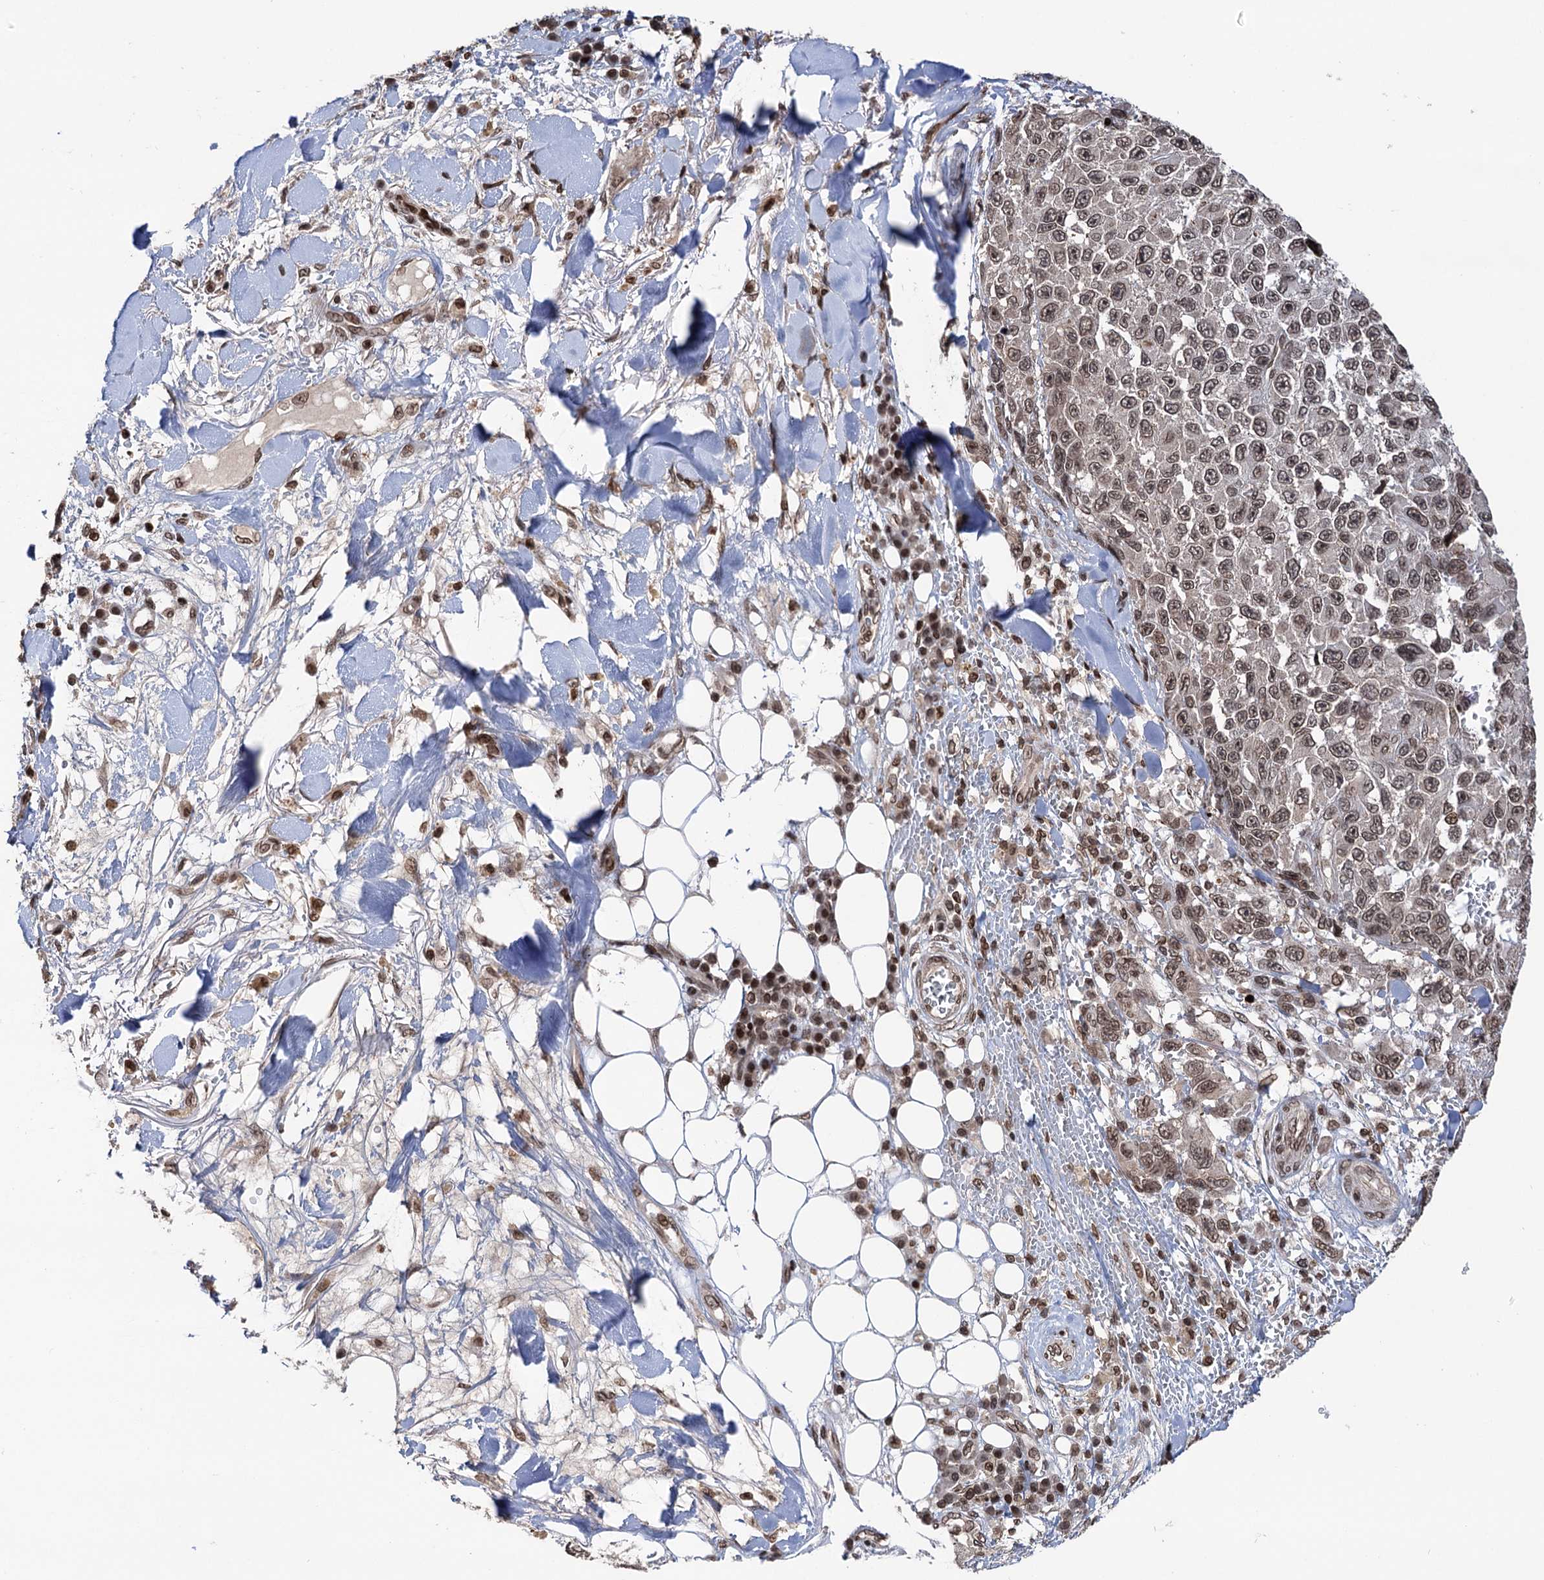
{"staining": {"intensity": "moderate", "quantity": ">75%", "location": "nuclear"}, "tissue": "melanoma", "cell_type": "Tumor cells", "image_type": "cancer", "snomed": [{"axis": "morphology", "description": "Normal tissue, NOS"}, {"axis": "morphology", "description": "Malignant melanoma, NOS"}, {"axis": "topography", "description": "Skin"}], "caption": "Protein expression analysis of melanoma shows moderate nuclear positivity in approximately >75% of tumor cells. (brown staining indicates protein expression, while blue staining denotes nuclei).", "gene": "CCDC77", "patient": {"sex": "female", "age": 96}}